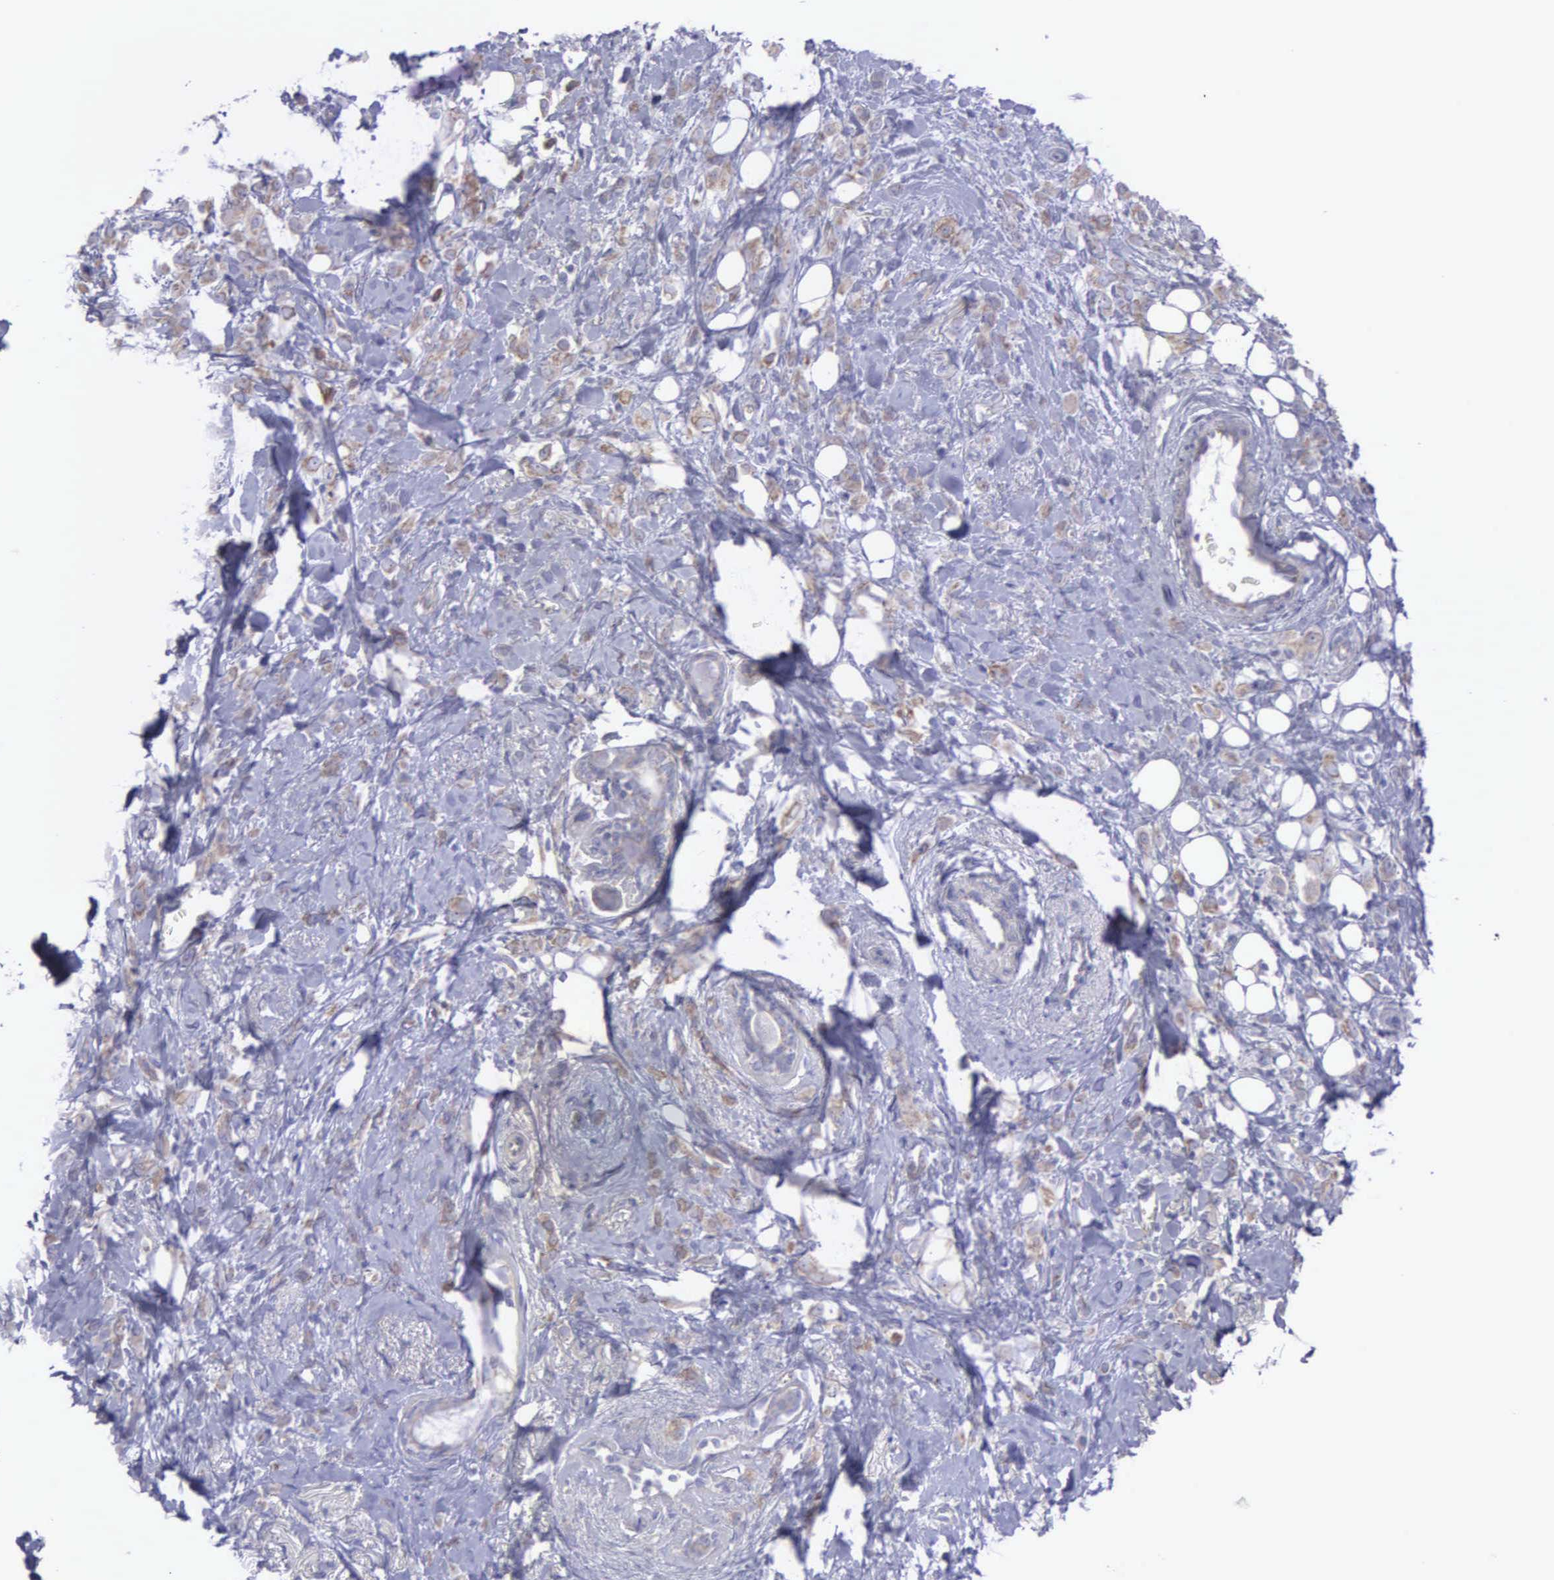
{"staining": {"intensity": "weak", "quantity": "25%-75%", "location": "cytoplasmic/membranous"}, "tissue": "breast cancer", "cell_type": "Tumor cells", "image_type": "cancer", "snomed": [{"axis": "morphology", "description": "Lobular carcinoma"}, {"axis": "topography", "description": "Breast"}], "caption": "Brown immunohistochemical staining in human breast lobular carcinoma displays weak cytoplasmic/membranous staining in about 25%-75% of tumor cells.", "gene": "SYNJ2BP", "patient": {"sex": "female", "age": 57}}